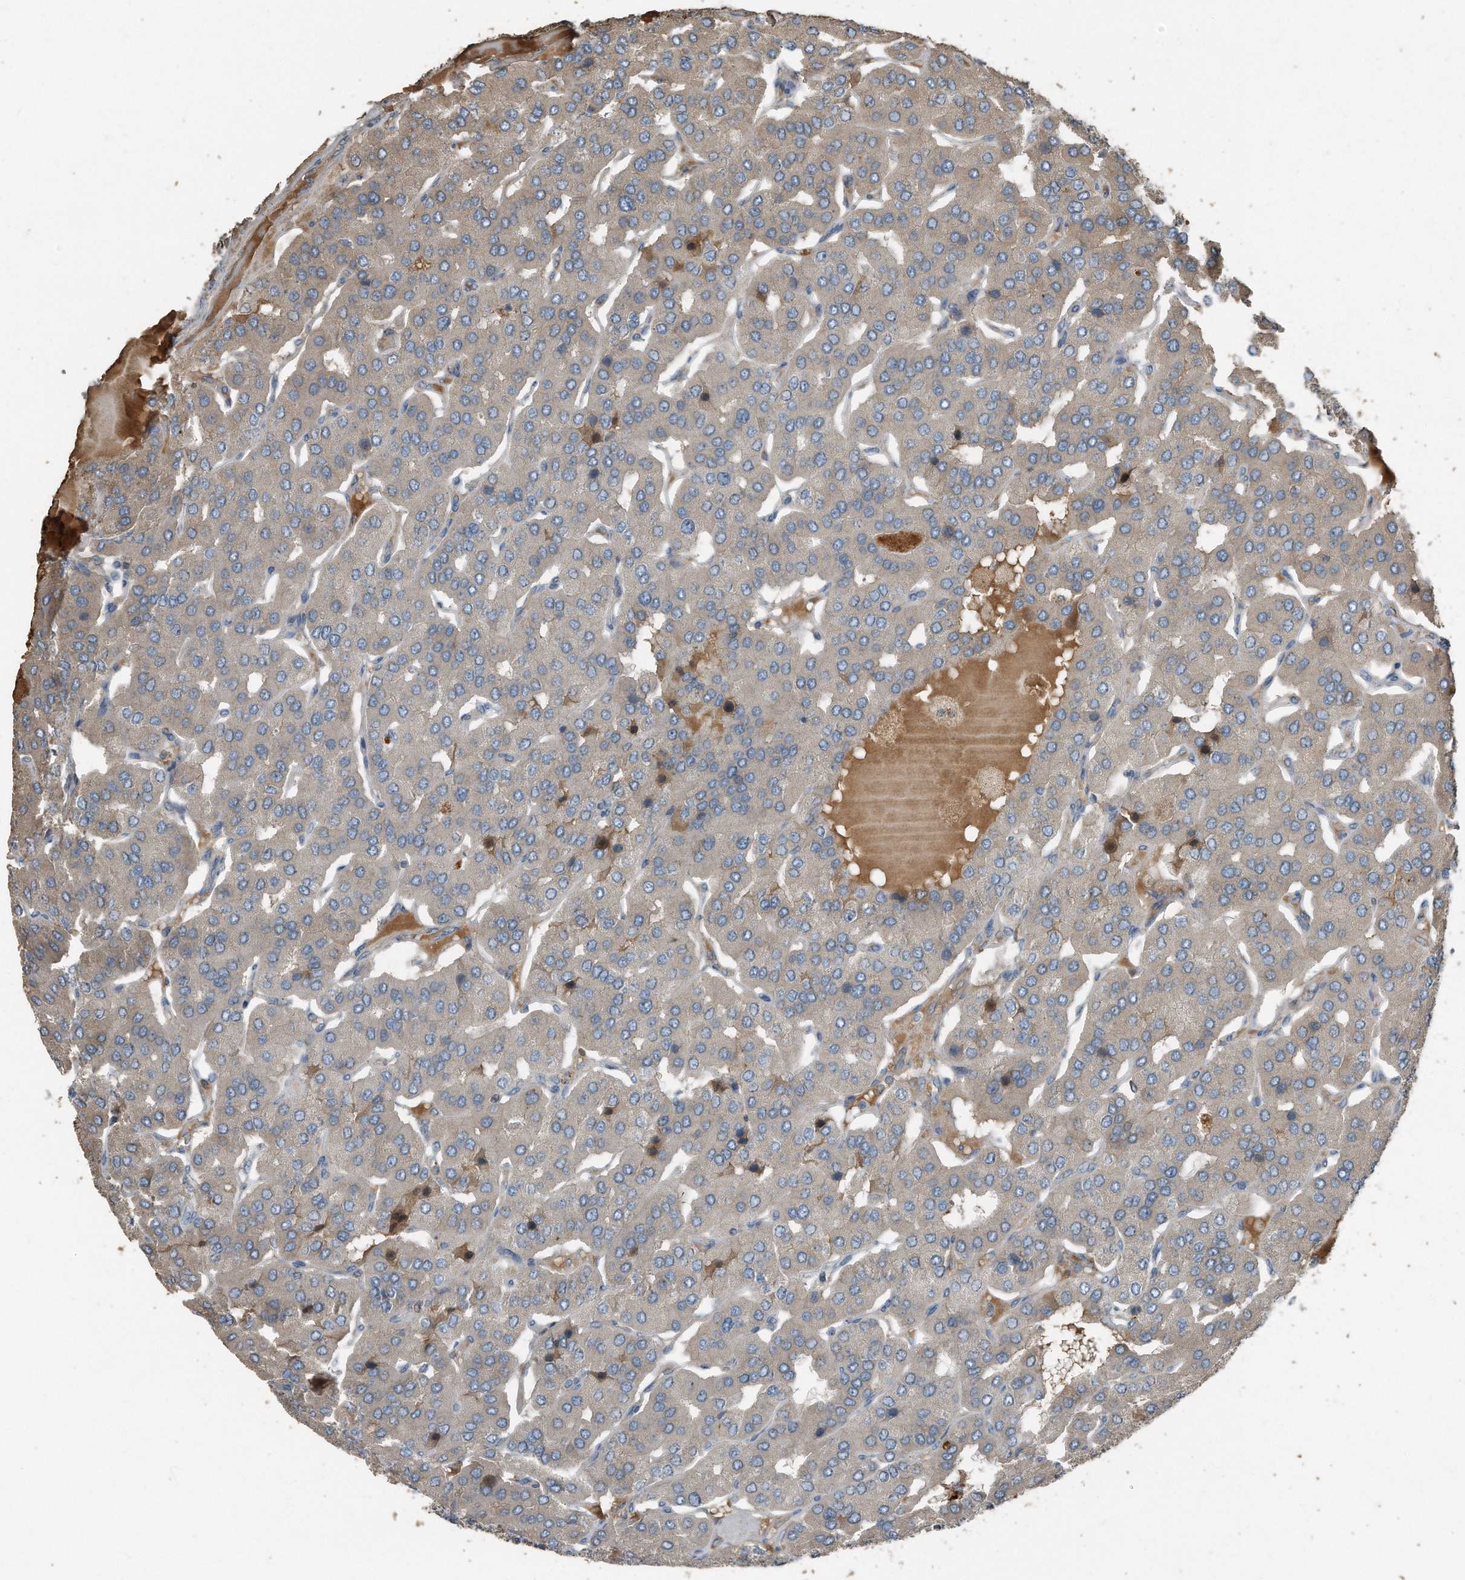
{"staining": {"intensity": "negative", "quantity": "none", "location": "none"}, "tissue": "parathyroid gland", "cell_type": "Glandular cells", "image_type": "normal", "snomed": [{"axis": "morphology", "description": "Normal tissue, NOS"}, {"axis": "morphology", "description": "Adenoma, NOS"}, {"axis": "topography", "description": "Parathyroid gland"}], "caption": "High magnification brightfield microscopy of benign parathyroid gland stained with DAB (3,3'-diaminobenzidine) (brown) and counterstained with hematoxylin (blue): glandular cells show no significant staining. (Brightfield microscopy of DAB (3,3'-diaminobenzidine) IHC at high magnification).", "gene": "C9", "patient": {"sex": "female", "age": 86}}